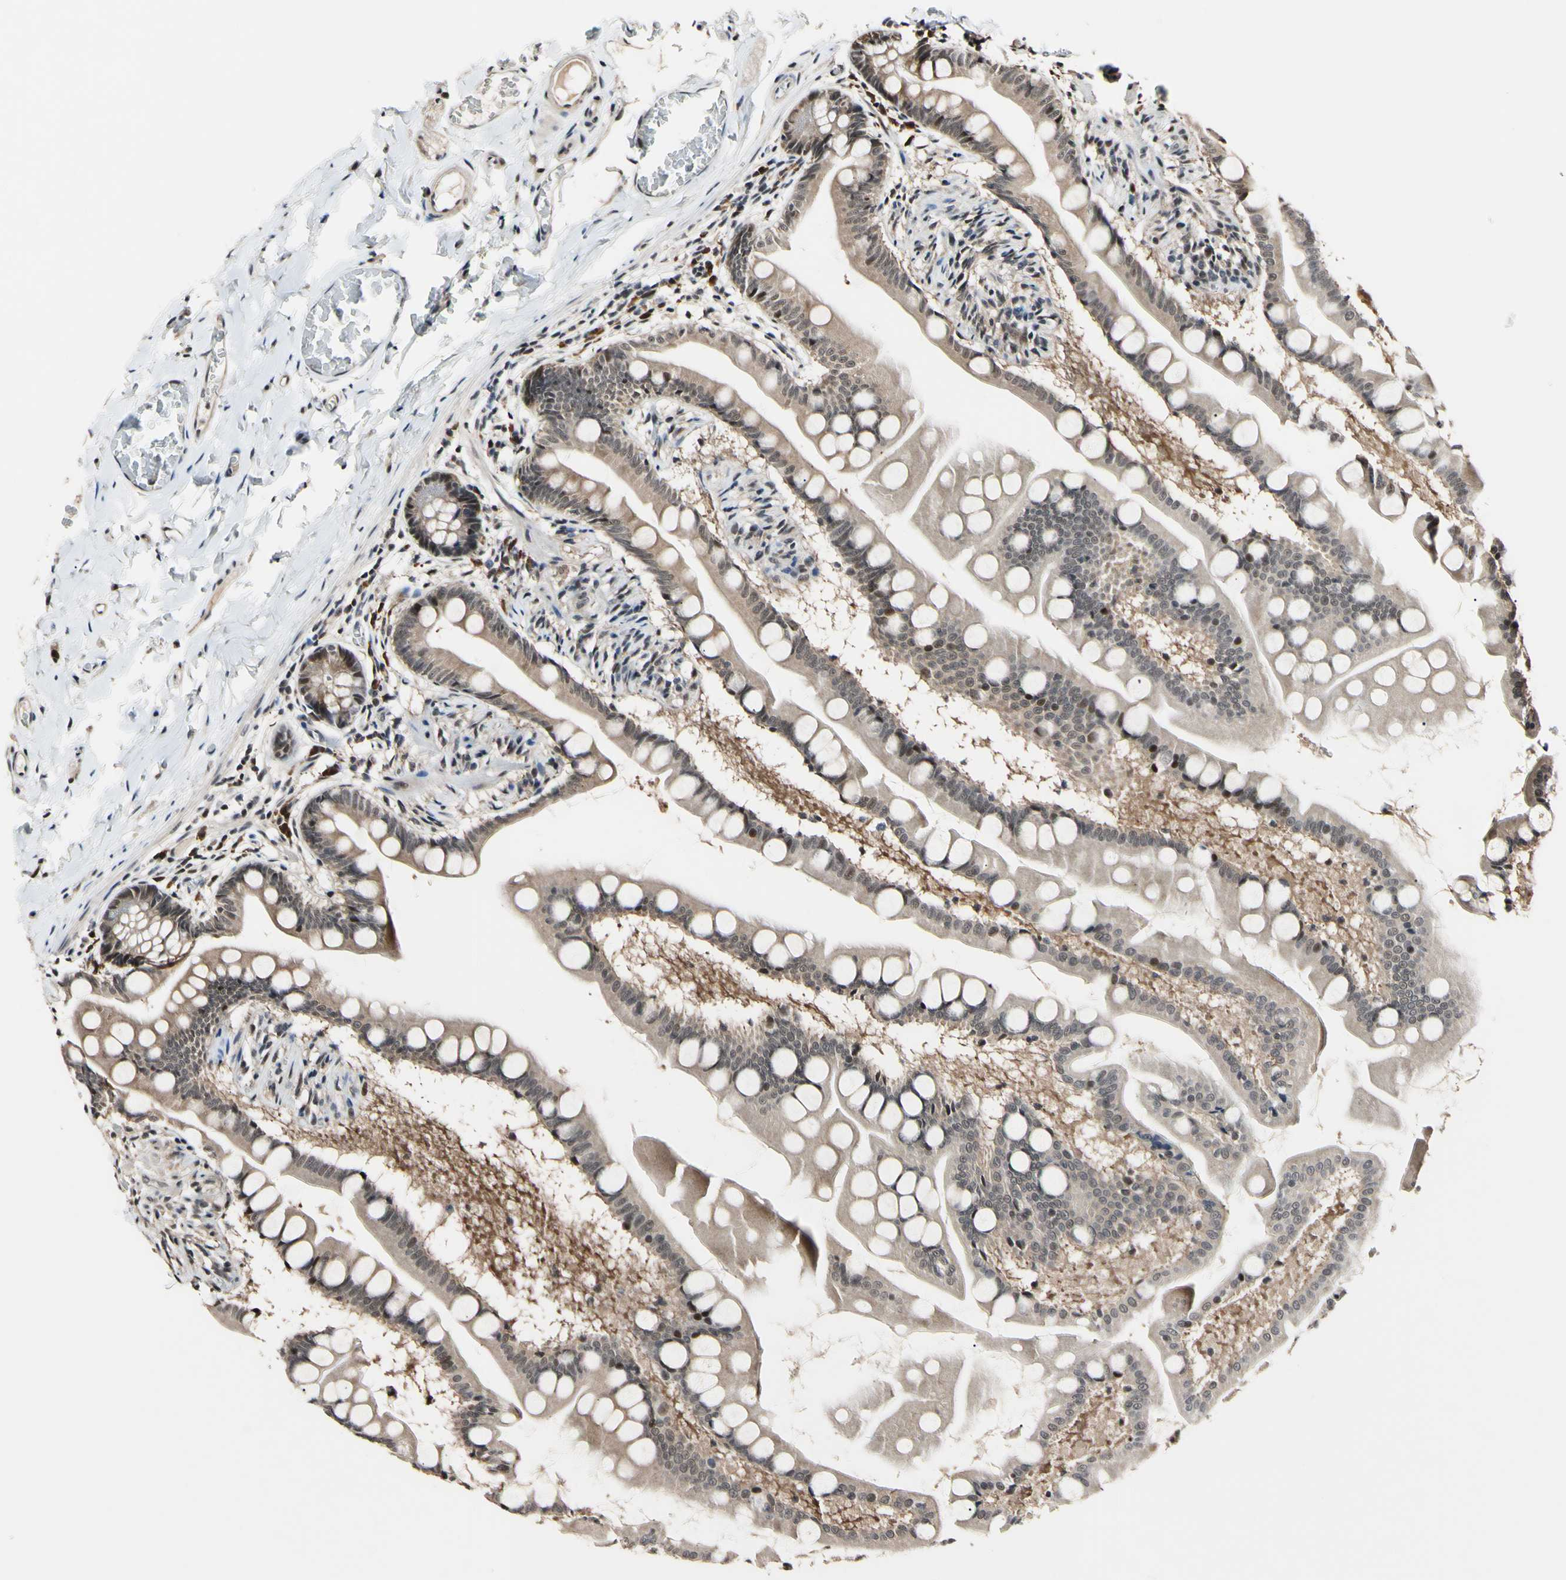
{"staining": {"intensity": "weak", "quantity": ">75%", "location": "cytoplasmic/membranous,nuclear"}, "tissue": "small intestine", "cell_type": "Glandular cells", "image_type": "normal", "snomed": [{"axis": "morphology", "description": "Normal tissue, NOS"}, {"axis": "topography", "description": "Small intestine"}], "caption": "Immunohistochemistry (IHC) staining of unremarkable small intestine, which demonstrates low levels of weak cytoplasmic/membranous,nuclear expression in approximately >75% of glandular cells indicating weak cytoplasmic/membranous,nuclear protein positivity. The staining was performed using DAB (3,3'-diaminobenzidine) (brown) for protein detection and nuclei were counterstained in hematoxylin (blue).", "gene": "PSMD10", "patient": {"sex": "male", "age": 41}}